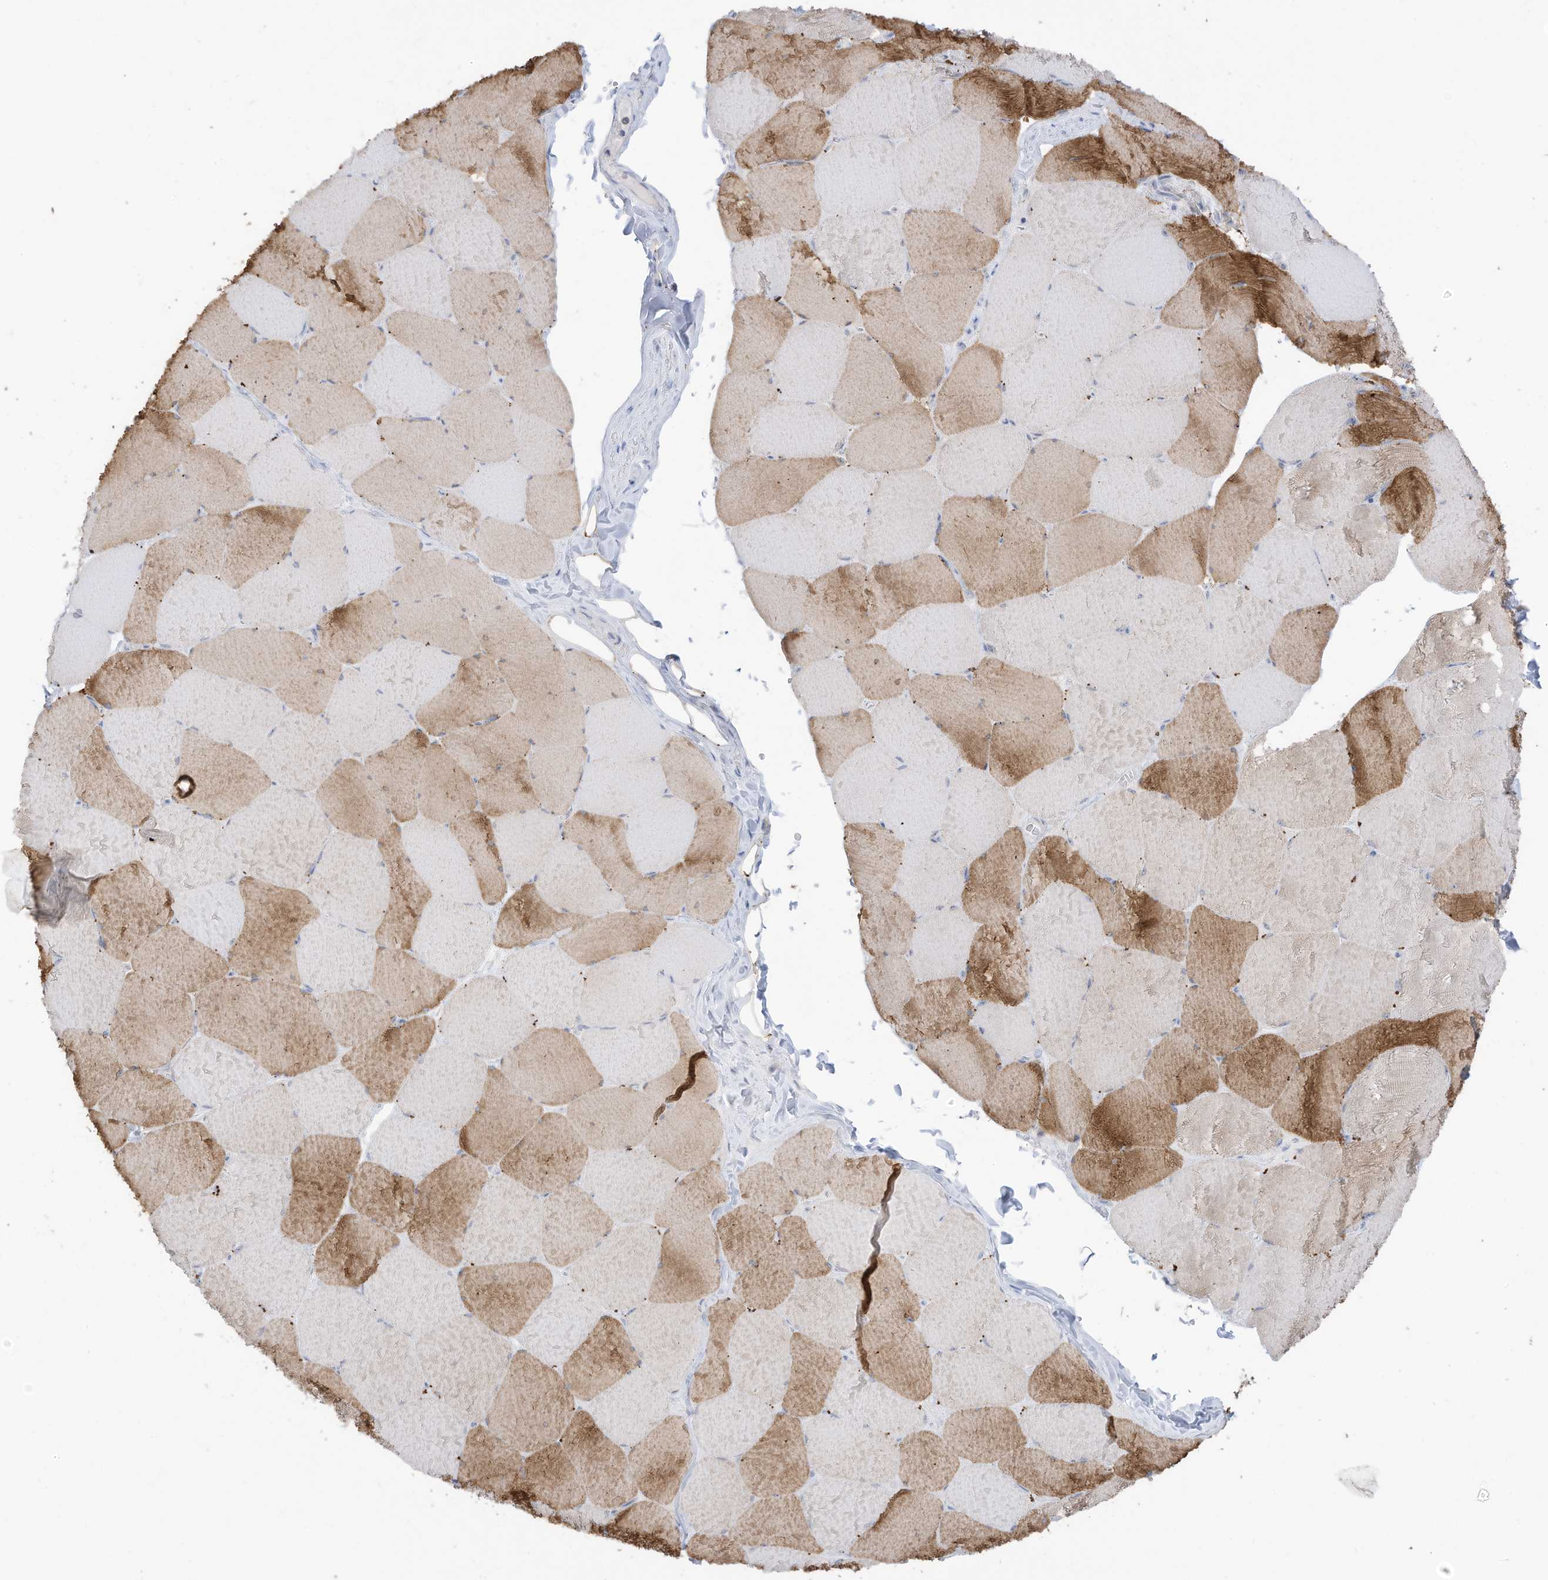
{"staining": {"intensity": "moderate", "quantity": "25%-75%", "location": "cytoplasmic/membranous"}, "tissue": "skeletal muscle", "cell_type": "Myocytes", "image_type": "normal", "snomed": [{"axis": "morphology", "description": "Normal tissue, NOS"}, {"axis": "topography", "description": "Skeletal muscle"}, {"axis": "topography", "description": "Head-Neck"}], "caption": "IHC (DAB) staining of normal human skeletal muscle shows moderate cytoplasmic/membranous protein expression in about 25%-75% of myocytes. Nuclei are stained in blue.", "gene": "OGT", "patient": {"sex": "male", "age": 66}}